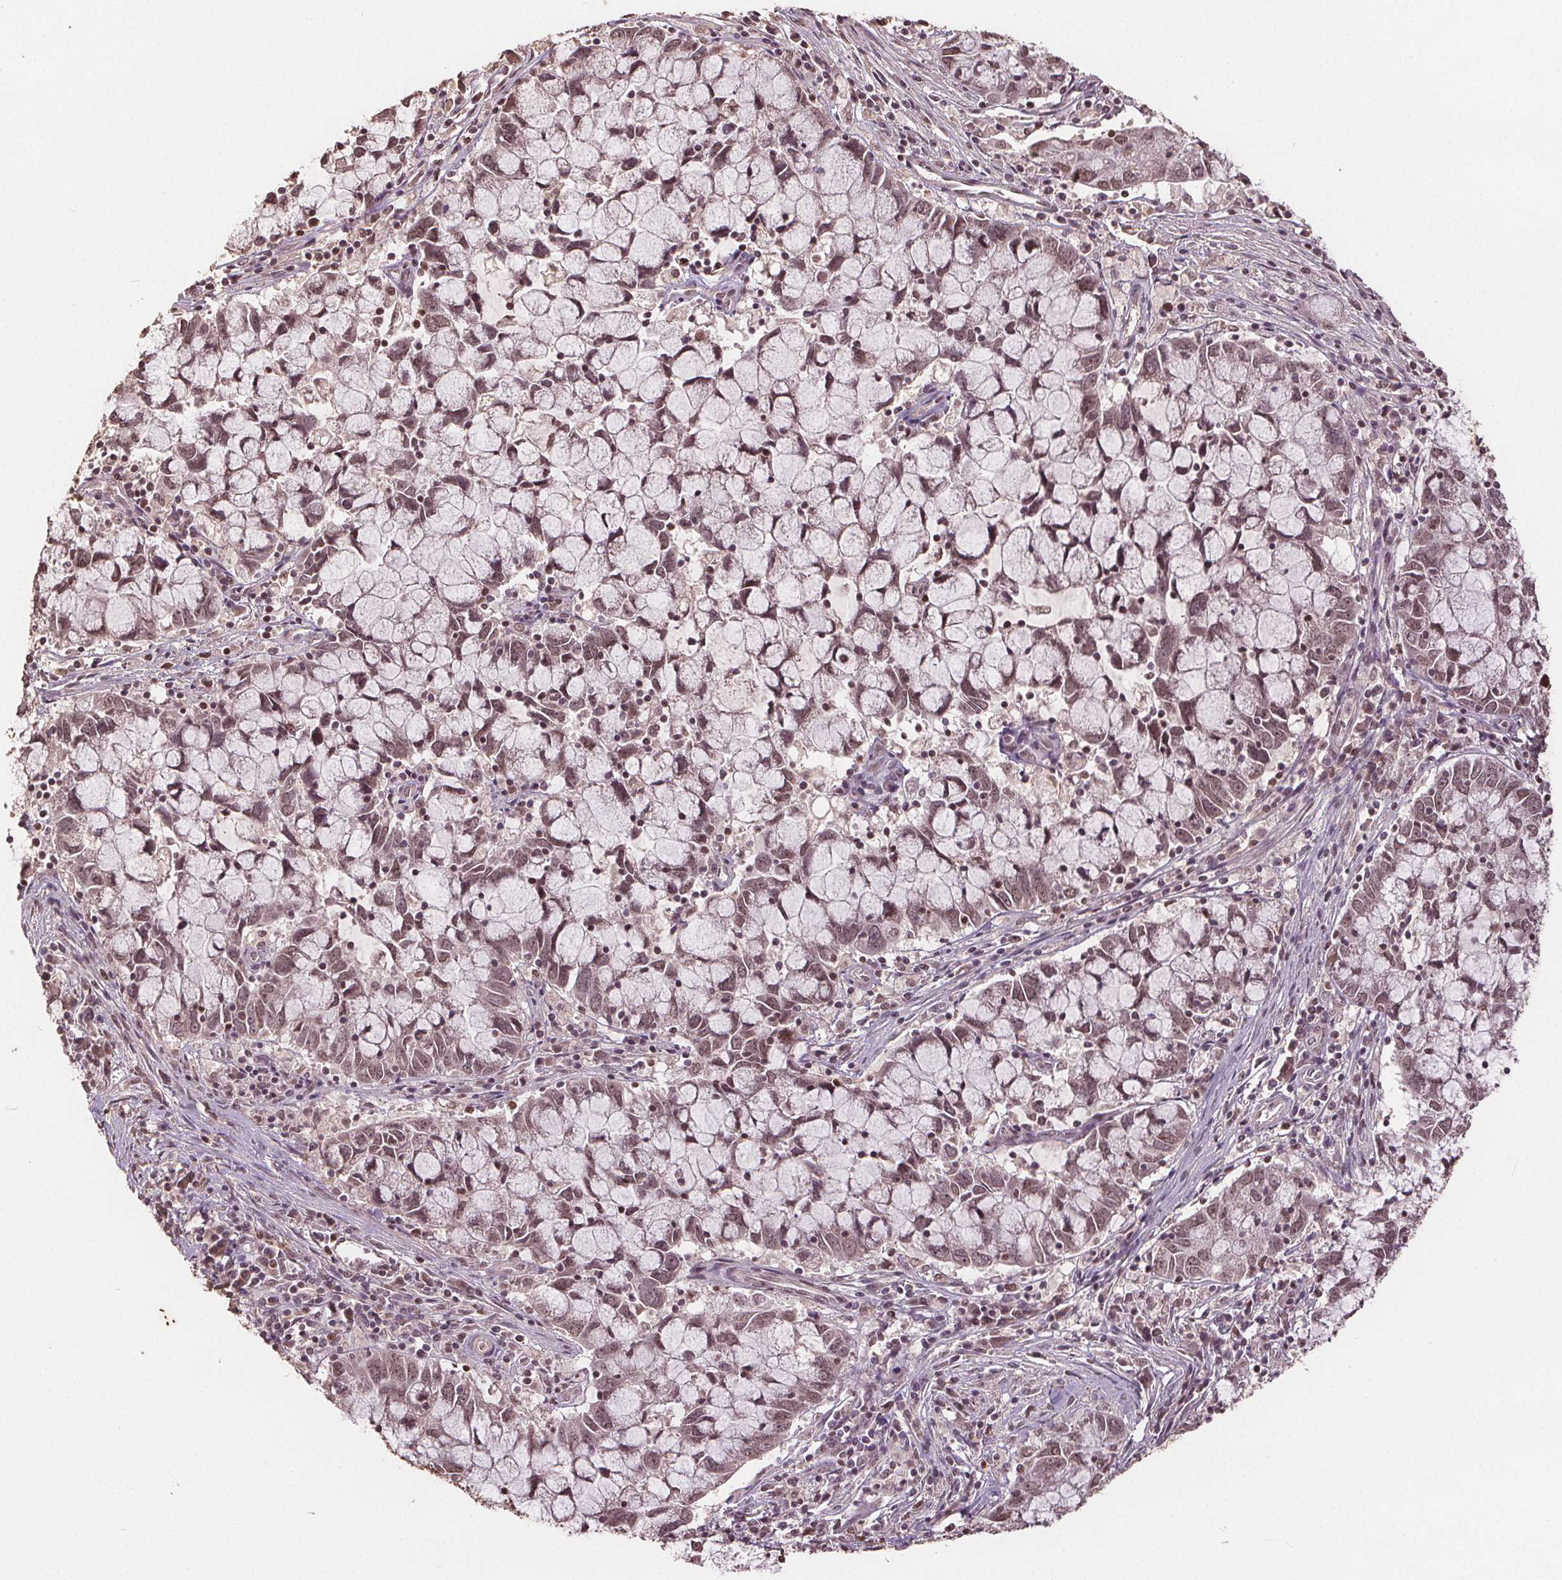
{"staining": {"intensity": "weak", "quantity": ">75%", "location": "nuclear"}, "tissue": "cervical cancer", "cell_type": "Tumor cells", "image_type": "cancer", "snomed": [{"axis": "morphology", "description": "Adenocarcinoma, NOS"}, {"axis": "topography", "description": "Cervix"}], "caption": "Immunohistochemical staining of cervical cancer (adenocarcinoma) demonstrates low levels of weak nuclear protein expression in about >75% of tumor cells. The staining was performed using DAB (3,3'-diaminobenzidine) to visualize the protein expression in brown, while the nuclei were stained in blue with hematoxylin (Magnification: 20x).", "gene": "DNMT3B", "patient": {"sex": "female", "age": 40}}